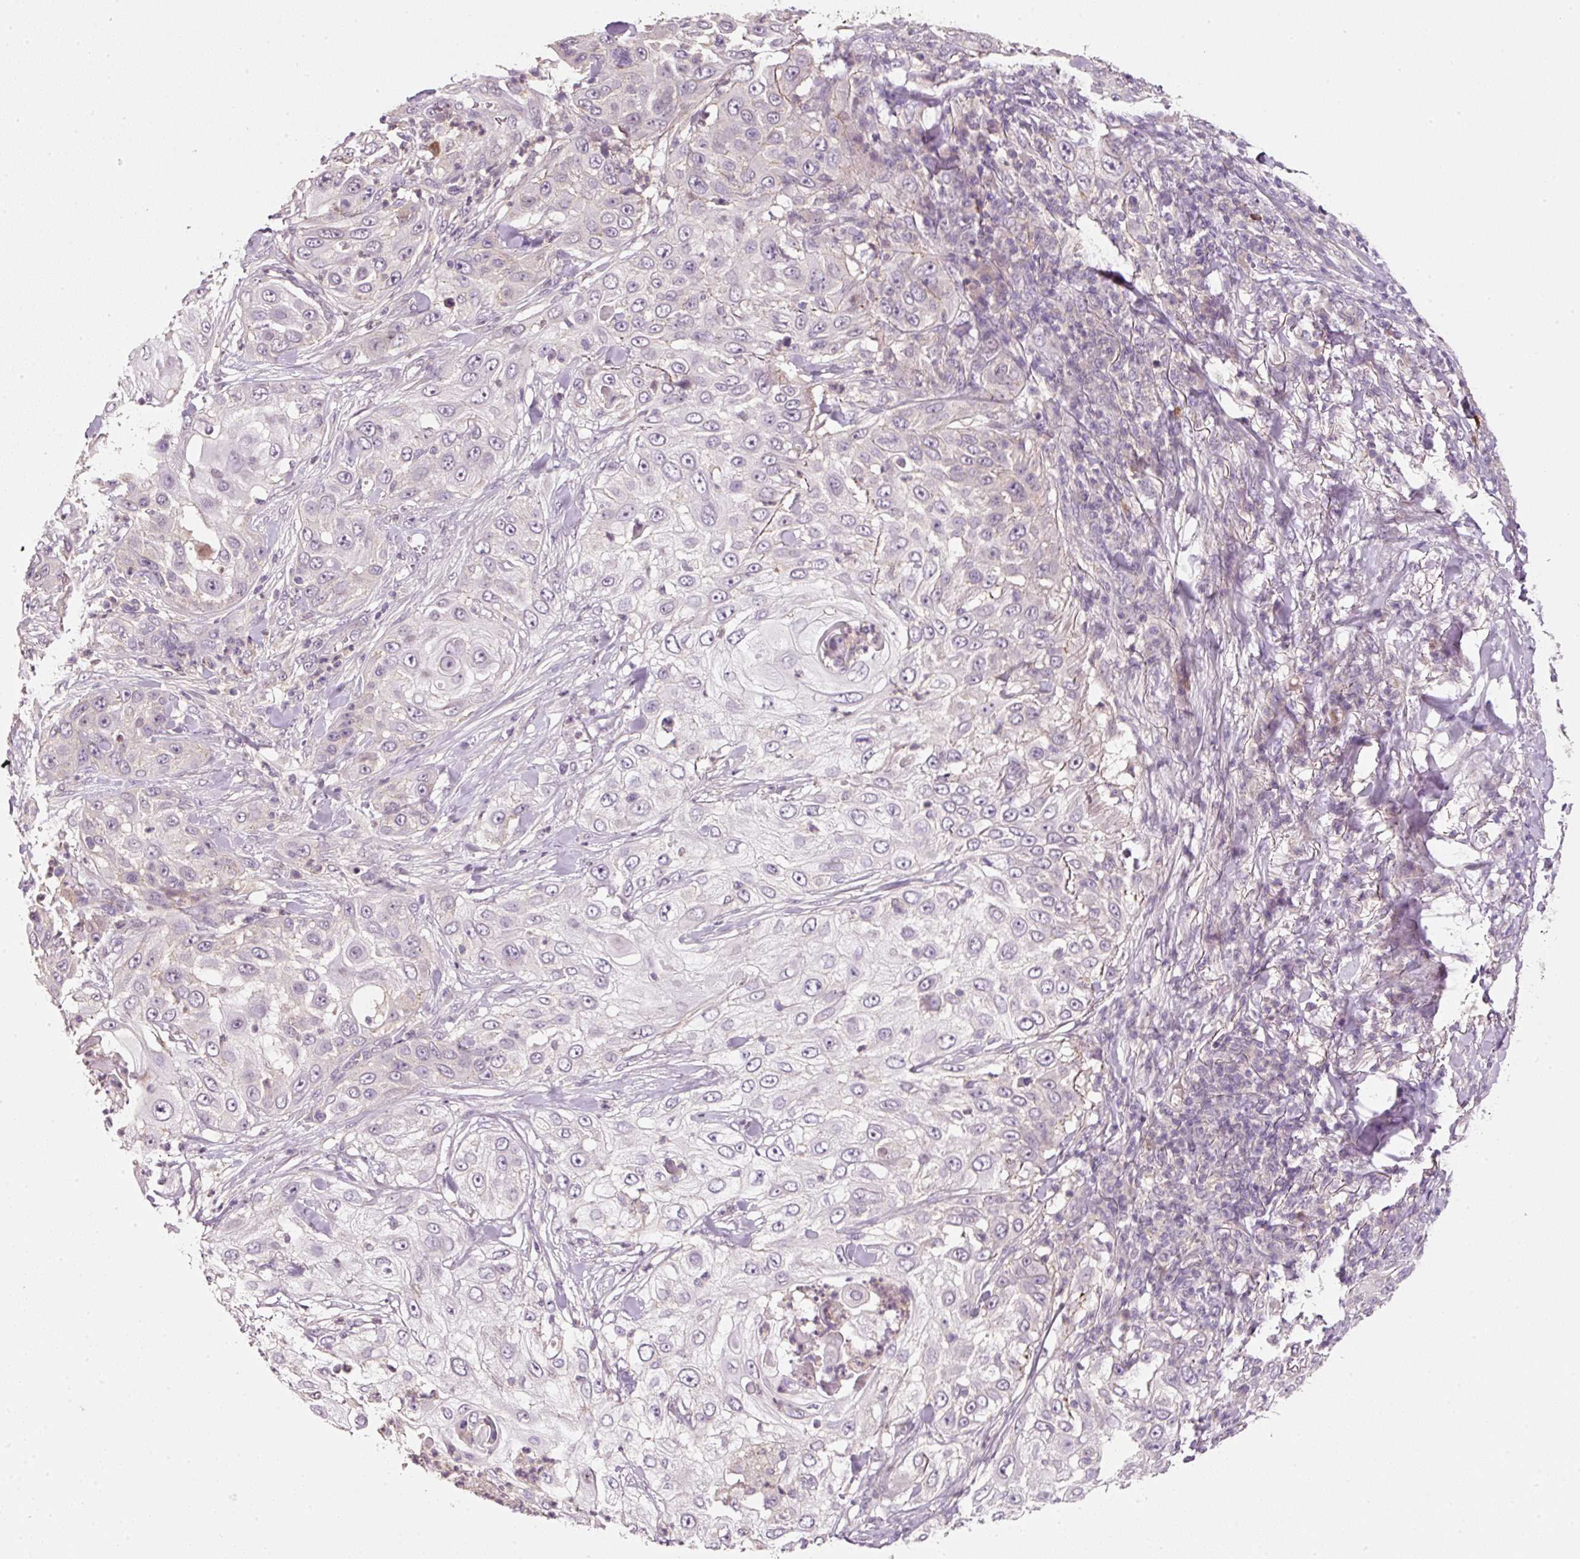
{"staining": {"intensity": "negative", "quantity": "none", "location": "none"}, "tissue": "skin cancer", "cell_type": "Tumor cells", "image_type": "cancer", "snomed": [{"axis": "morphology", "description": "Squamous cell carcinoma, NOS"}, {"axis": "topography", "description": "Skin"}], "caption": "There is no significant expression in tumor cells of skin squamous cell carcinoma. (DAB (3,3'-diaminobenzidine) IHC, high magnification).", "gene": "TIRAP", "patient": {"sex": "female", "age": 44}}